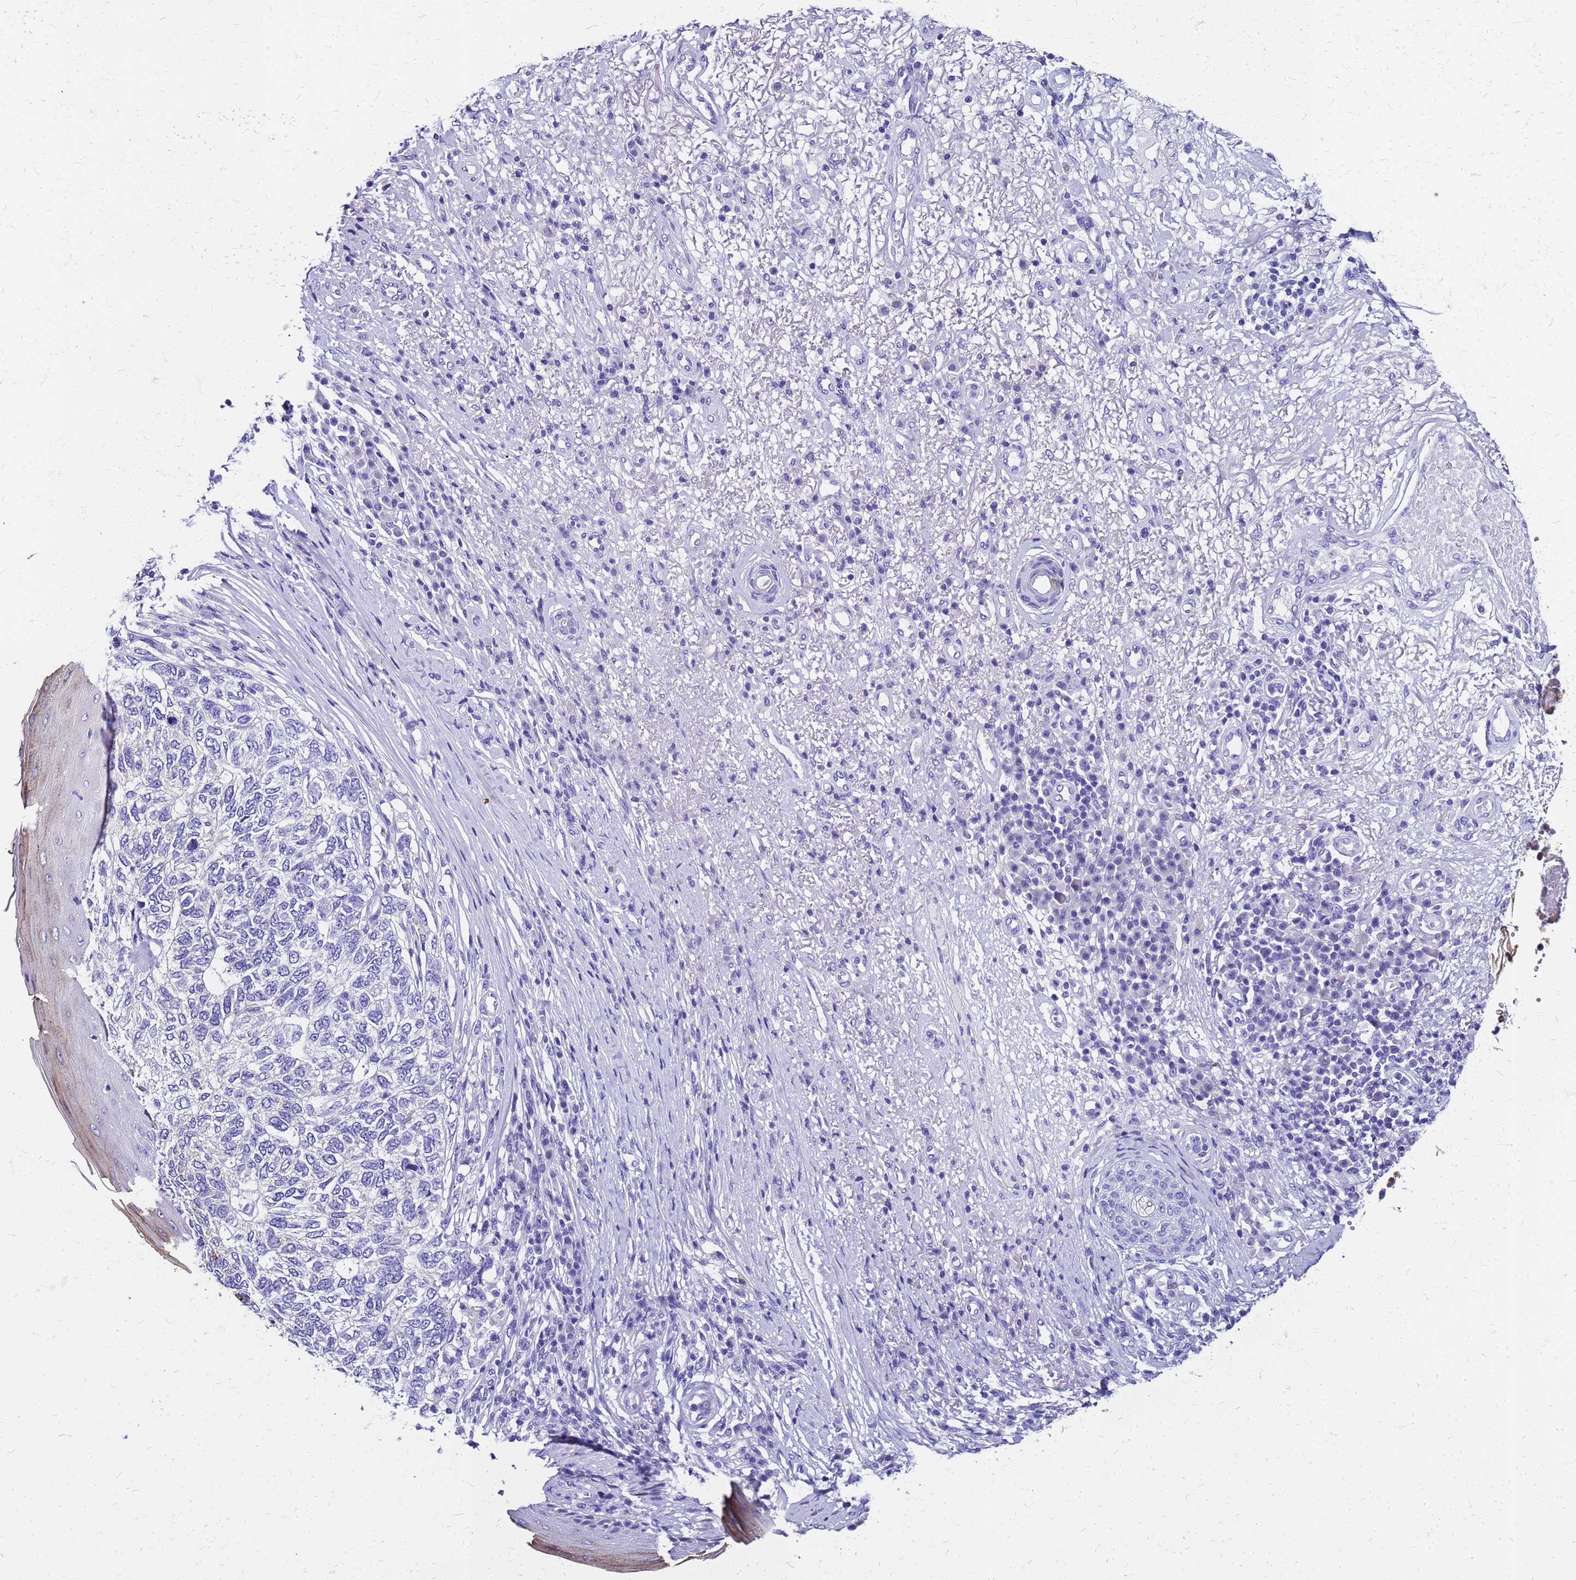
{"staining": {"intensity": "negative", "quantity": "none", "location": "none"}, "tissue": "skin cancer", "cell_type": "Tumor cells", "image_type": "cancer", "snomed": [{"axis": "morphology", "description": "Basal cell carcinoma"}, {"axis": "topography", "description": "Skin"}], "caption": "This is a photomicrograph of IHC staining of basal cell carcinoma (skin), which shows no expression in tumor cells.", "gene": "SMIM21", "patient": {"sex": "female", "age": 65}}